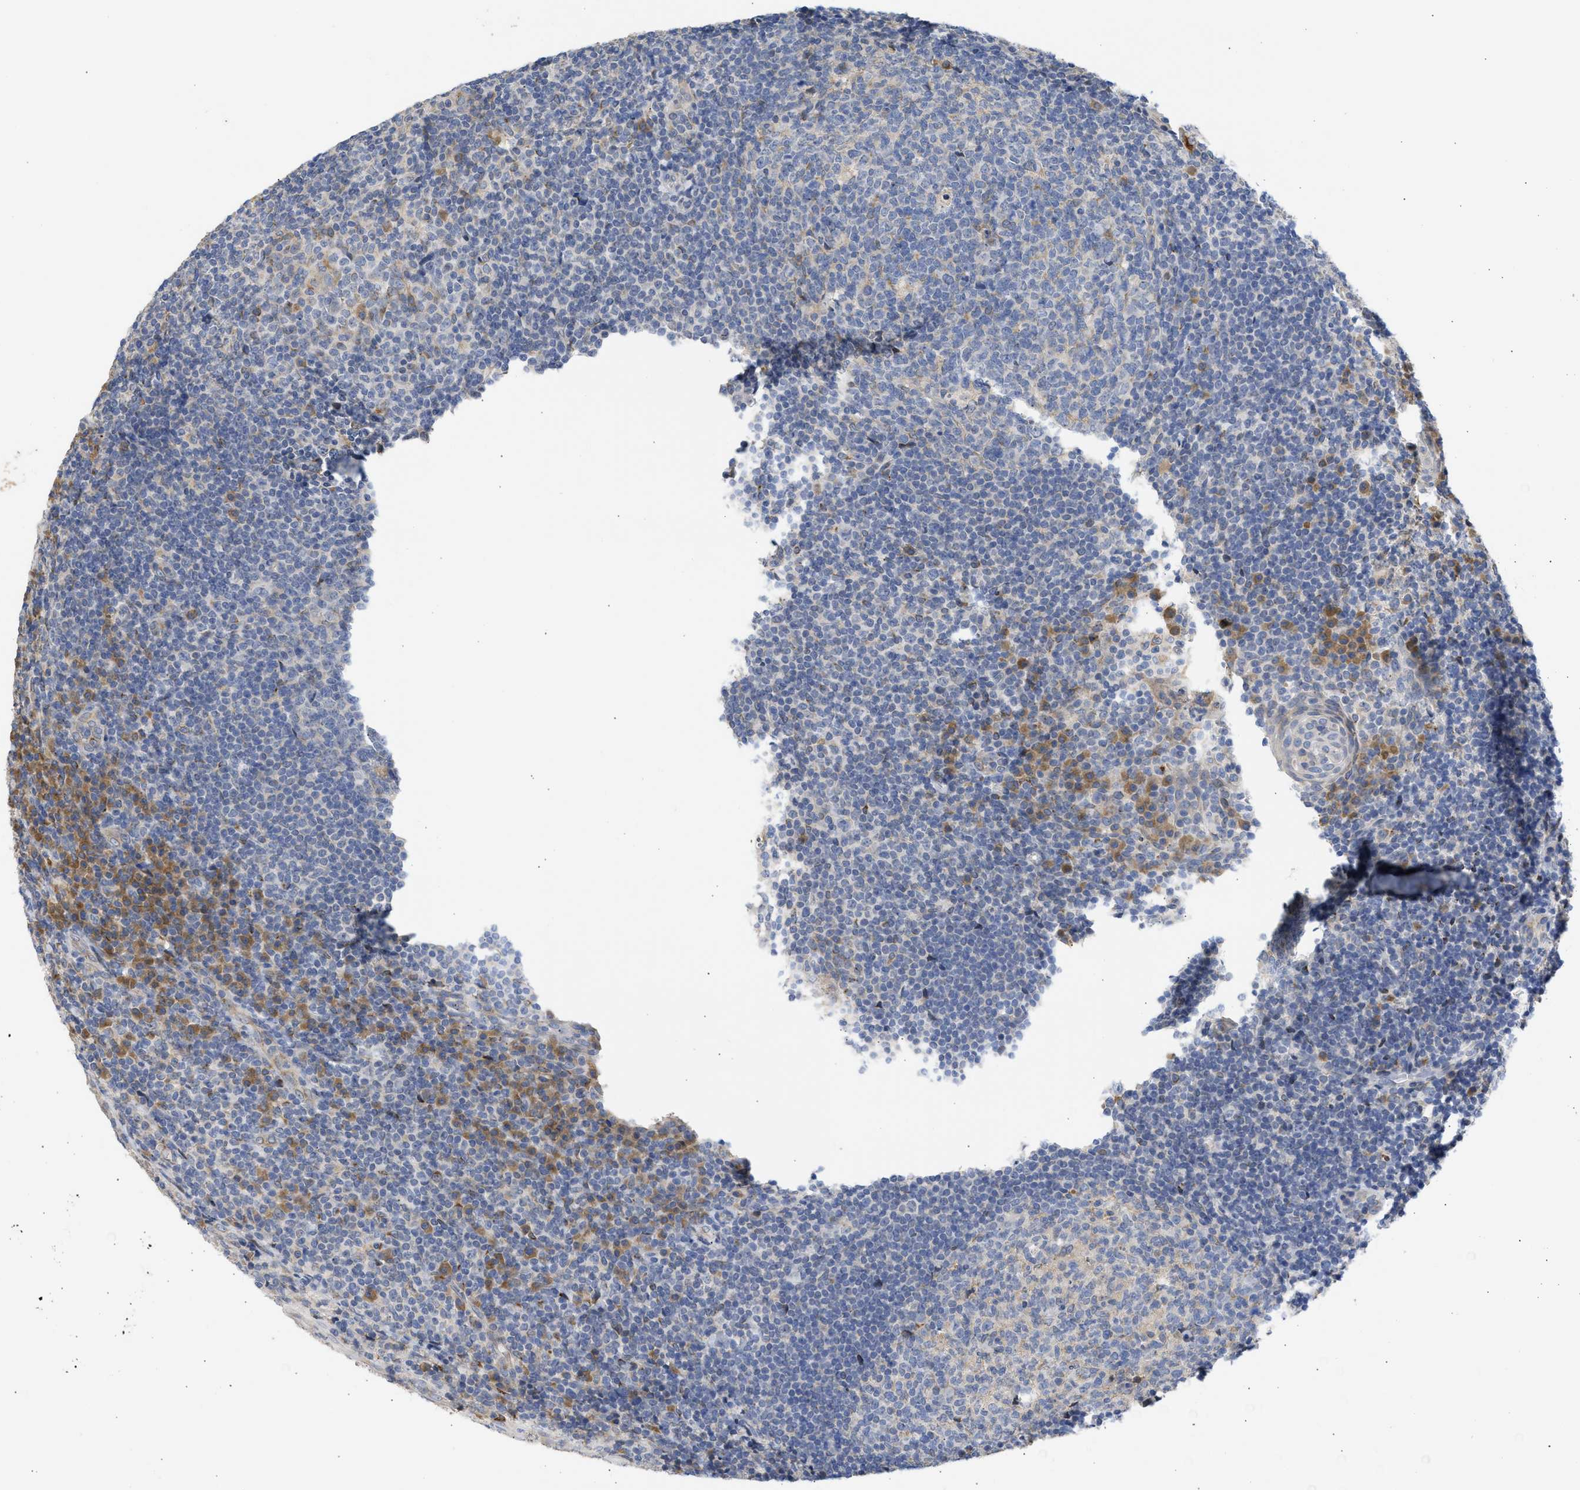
{"staining": {"intensity": "negative", "quantity": "none", "location": "none"}, "tissue": "tonsil", "cell_type": "Germinal center cells", "image_type": "normal", "snomed": [{"axis": "morphology", "description": "Normal tissue, NOS"}, {"axis": "topography", "description": "Tonsil"}], "caption": "This image is of normal tonsil stained with IHC to label a protein in brown with the nuclei are counter-stained blue. There is no positivity in germinal center cells. (DAB immunohistochemistry visualized using brightfield microscopy, high magnification).", "gene": "TMED1", "patient": {"sex": "male", "age": 37}}